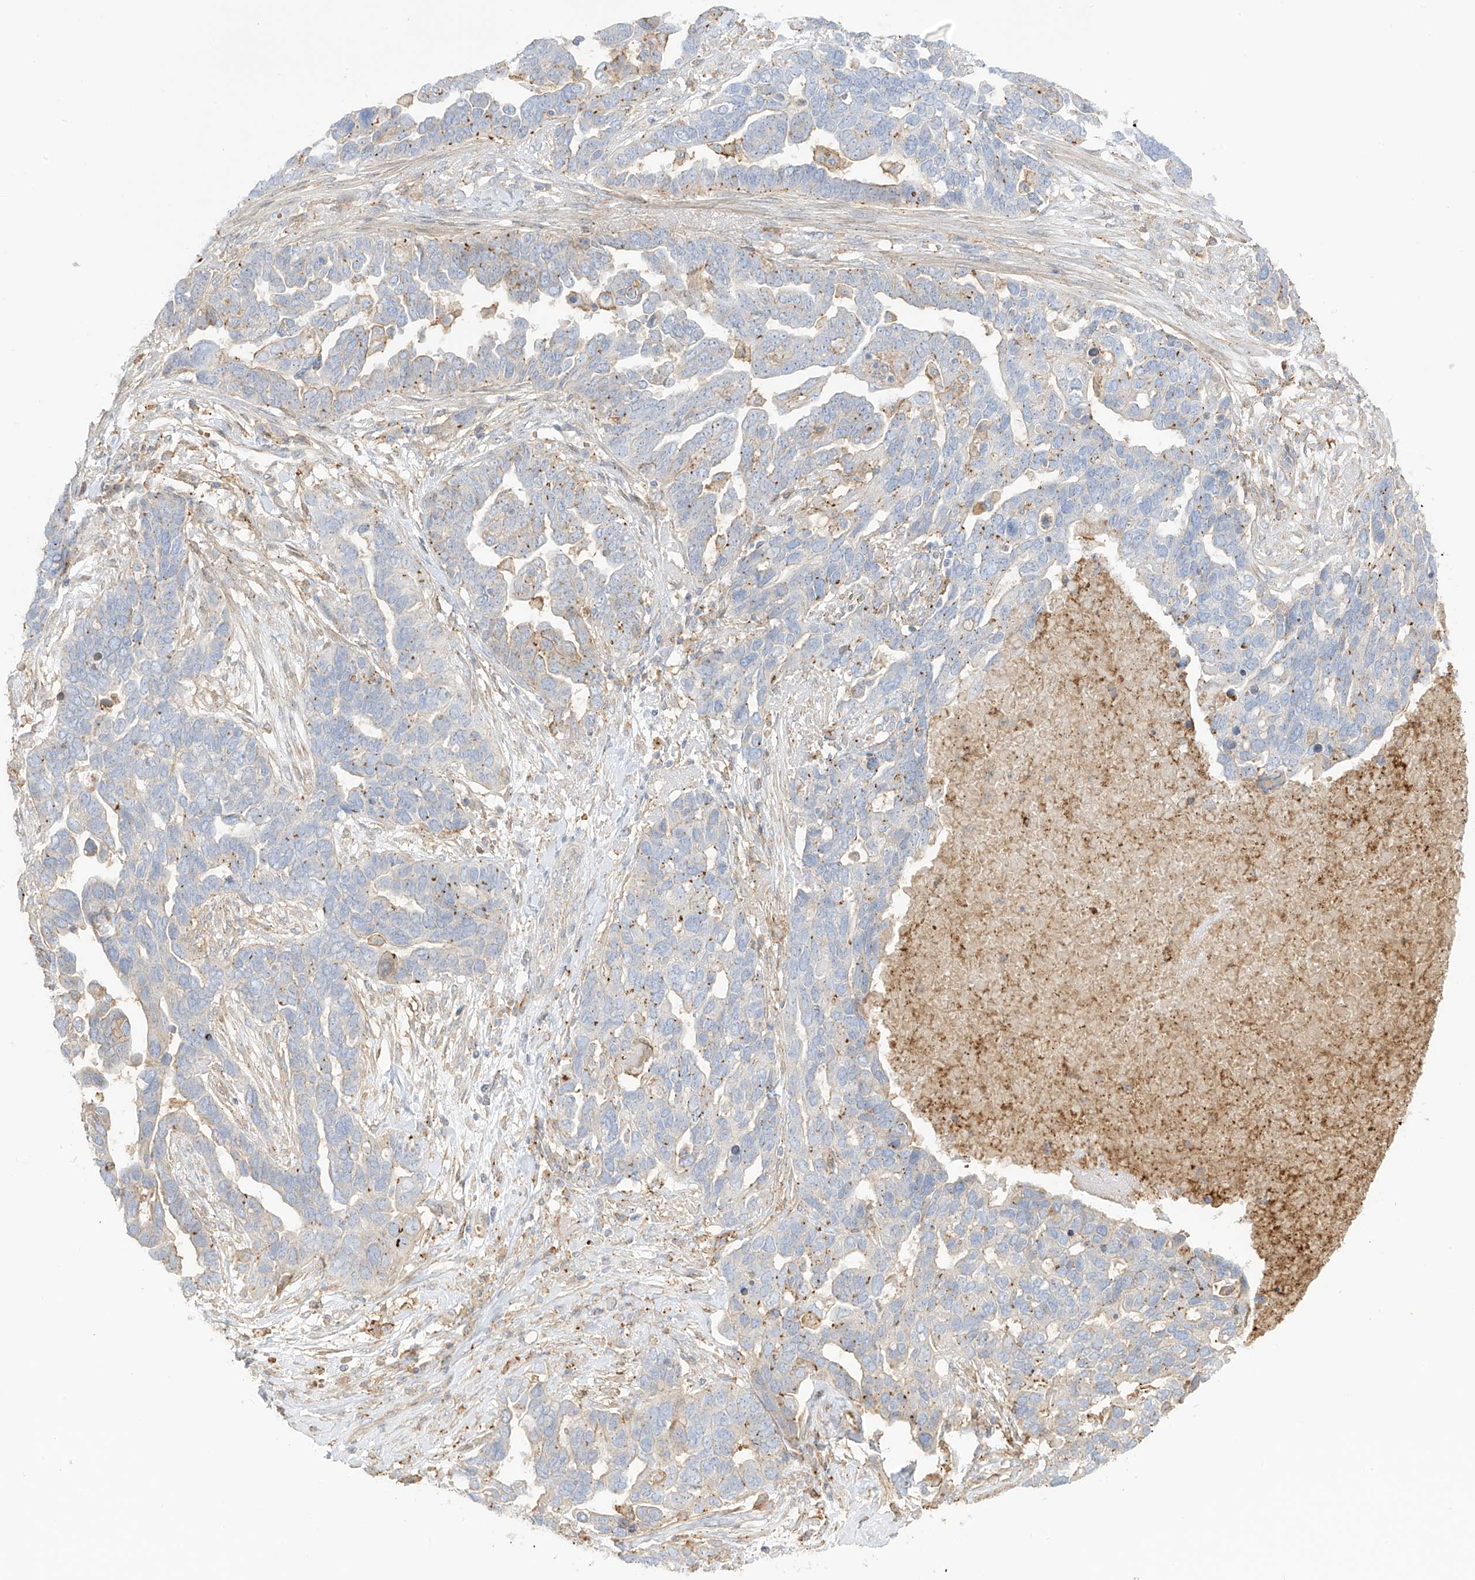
{"staining": {"intensity": "negative", "quantity": "none", "location": "none"}, "tissue": "ovarian cancer", "cell_type": "Tumor cells", "image_type": "cancer", "snomed": [{"axis": "morphology", "description": "Cystadenocarcinoma, serous, NOS"}, {"axis": "topography", "description": "Ovary"}], "caption": "High power microscopy photomicrograph of an IHC micrograph of ovarian cancer, revealing no significant staining in tumor cells.", "gene": "ZGRF1", "patient": {"sex": "female", "age": 54}}